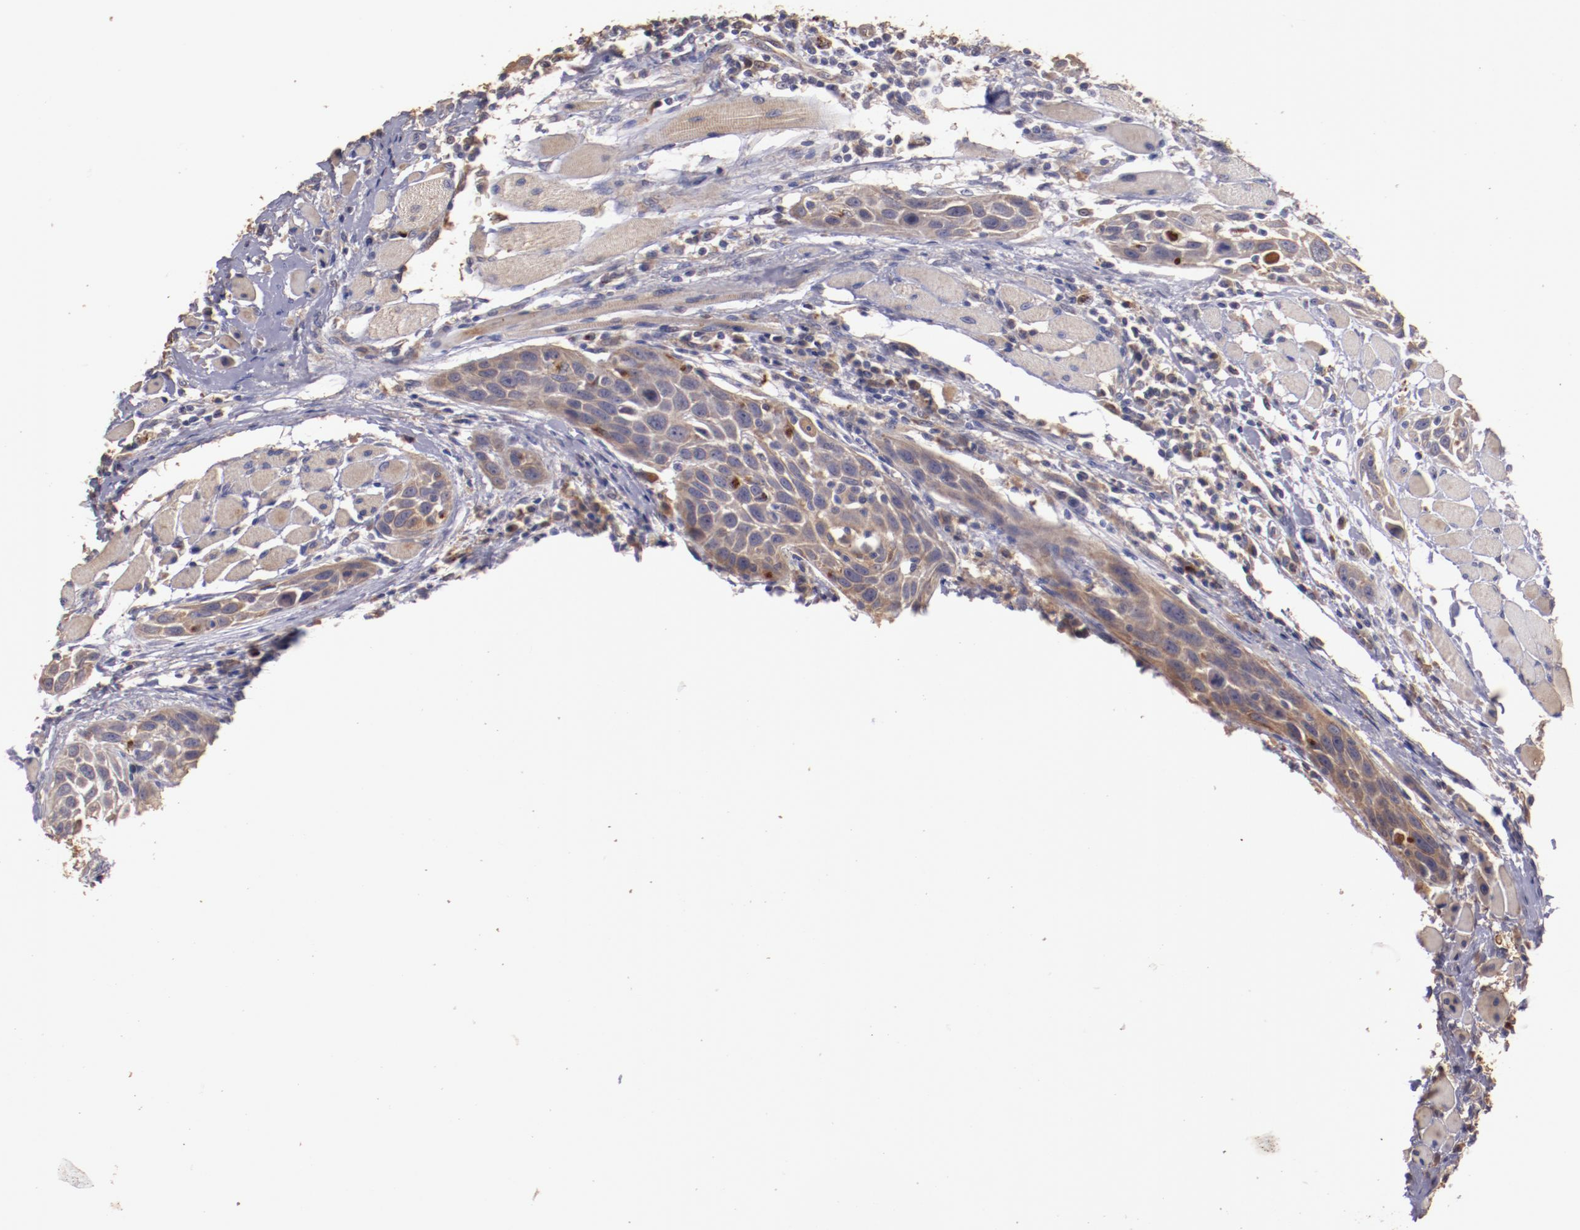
{"staining": {"intensity": "moderate", "quantity": ">75%", "location": "cytoplasmic/membranous"}, "tissue": "head and neck cancer", "cell_type": "Tumor cells", "image_type": "cancer", "snomed": [{"axis": "morphology", "description": "Squamous cell carcinoma, NOS"}, {"axis": "topography", "description": "Oral tissue"}, {"axis": "topography", "description": "Head-Neck"}], "caption": "Brown immunohistochemical staining in head and neck cancer (squamous cell carcinoma) exhibits moderate cytoplasmic/membranous positivity in approximately >75% of tumor cells.", "gene": "SRRD", "patient": {"sex": "female", "age": 50}}